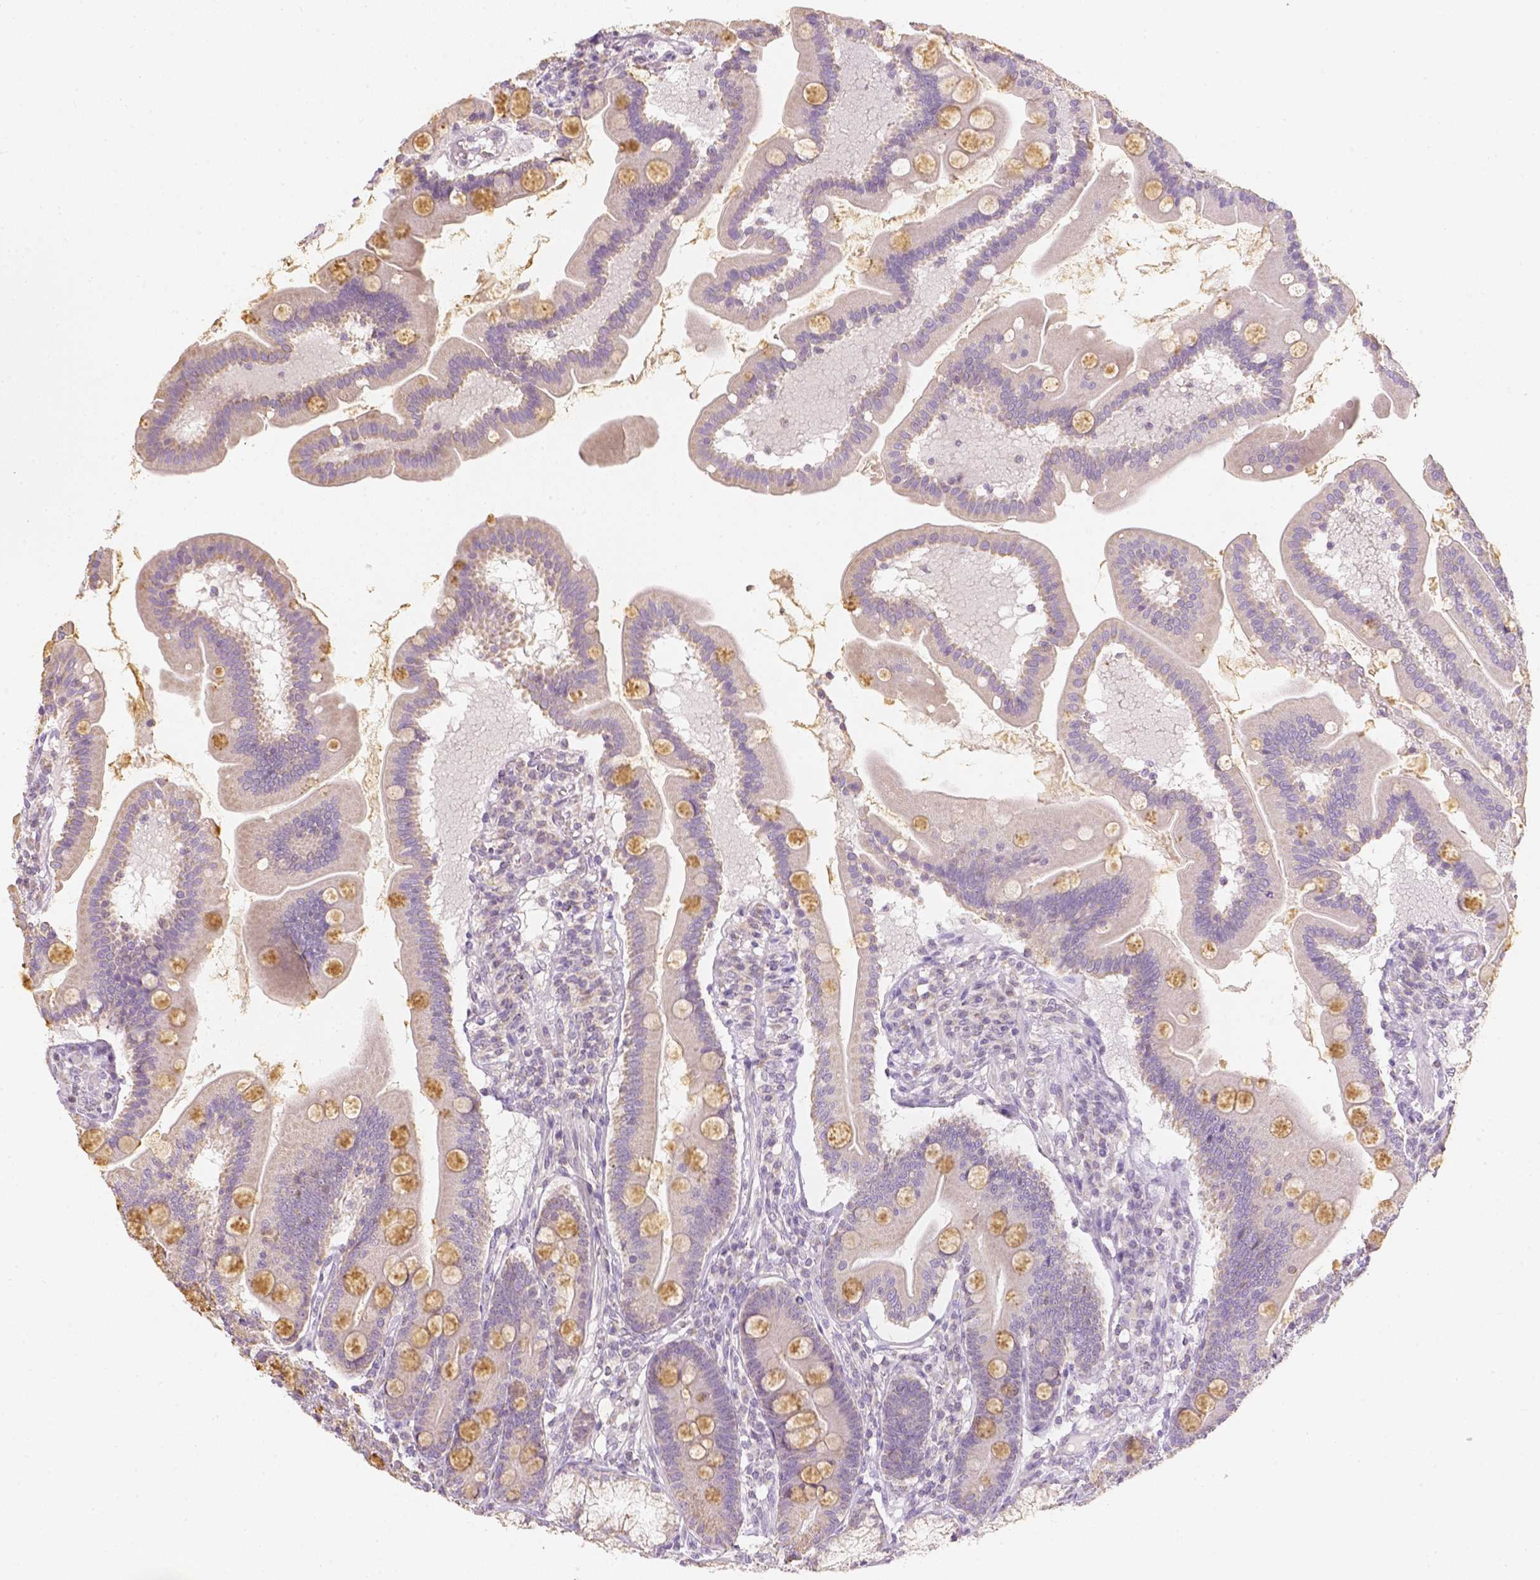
{"staining": {"intensity": "moderate", "quantity": "25%-75%", "location": "cytoplasmic/membranous"}, "tissue": "duodenum", "cell_type": "Glandular cells", "image_type": "normal", "snomed": [{"axis": "morphology", "description": "Normal tissue, NOS"}, {"axis": "topography", "description": "Duodenum"}], "caption": "Immunohistochemical staining of benign duodenum exhibits 25%-75% levels of moderate cytoplasmic/membranous protein staining in approximately 25%-75% of glandular cells.", "gene": "NVL", "patient": {"sex": "female", "age": 67}}